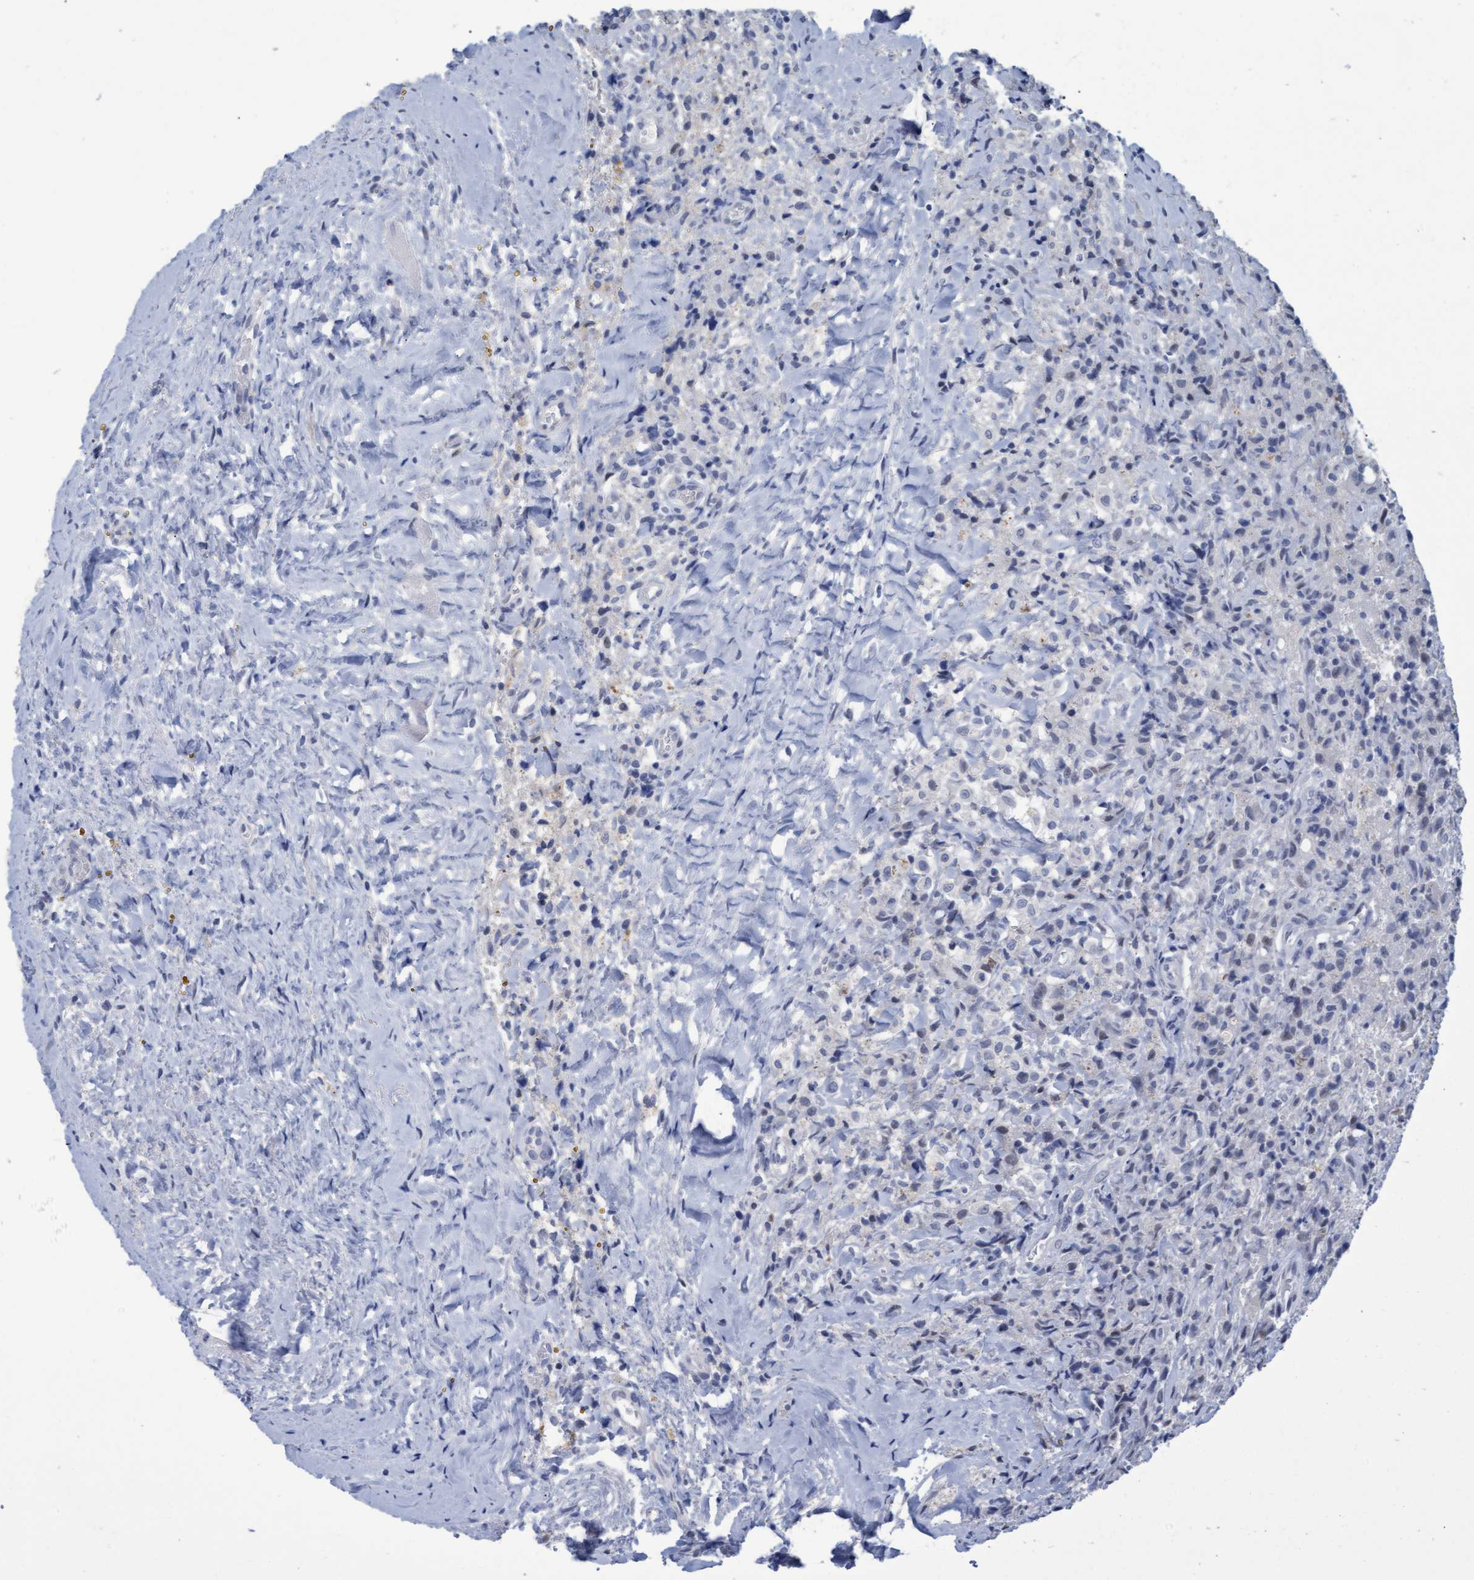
{"staining": {"intensity": "negative", "quantity": "none", "location": "none"}, "tissue": "testis cancer", "cell_type": "Tumor cells", "image_type": "cancer", "snomed": [{"axis": "morphology", "description": "Carcinoma, Embryonal, NOS"}, {"axis": "topography", "description": "Testis"}], "caption": "Immunohistochemistry histopathology image of neoplastic tissue: testis cancer (embryonal carcinoma) stained with DAB shows no significant protein staining in tumor cells.", "gene": "PROCA1", "patient": {"sex": "male", "age": 2}}